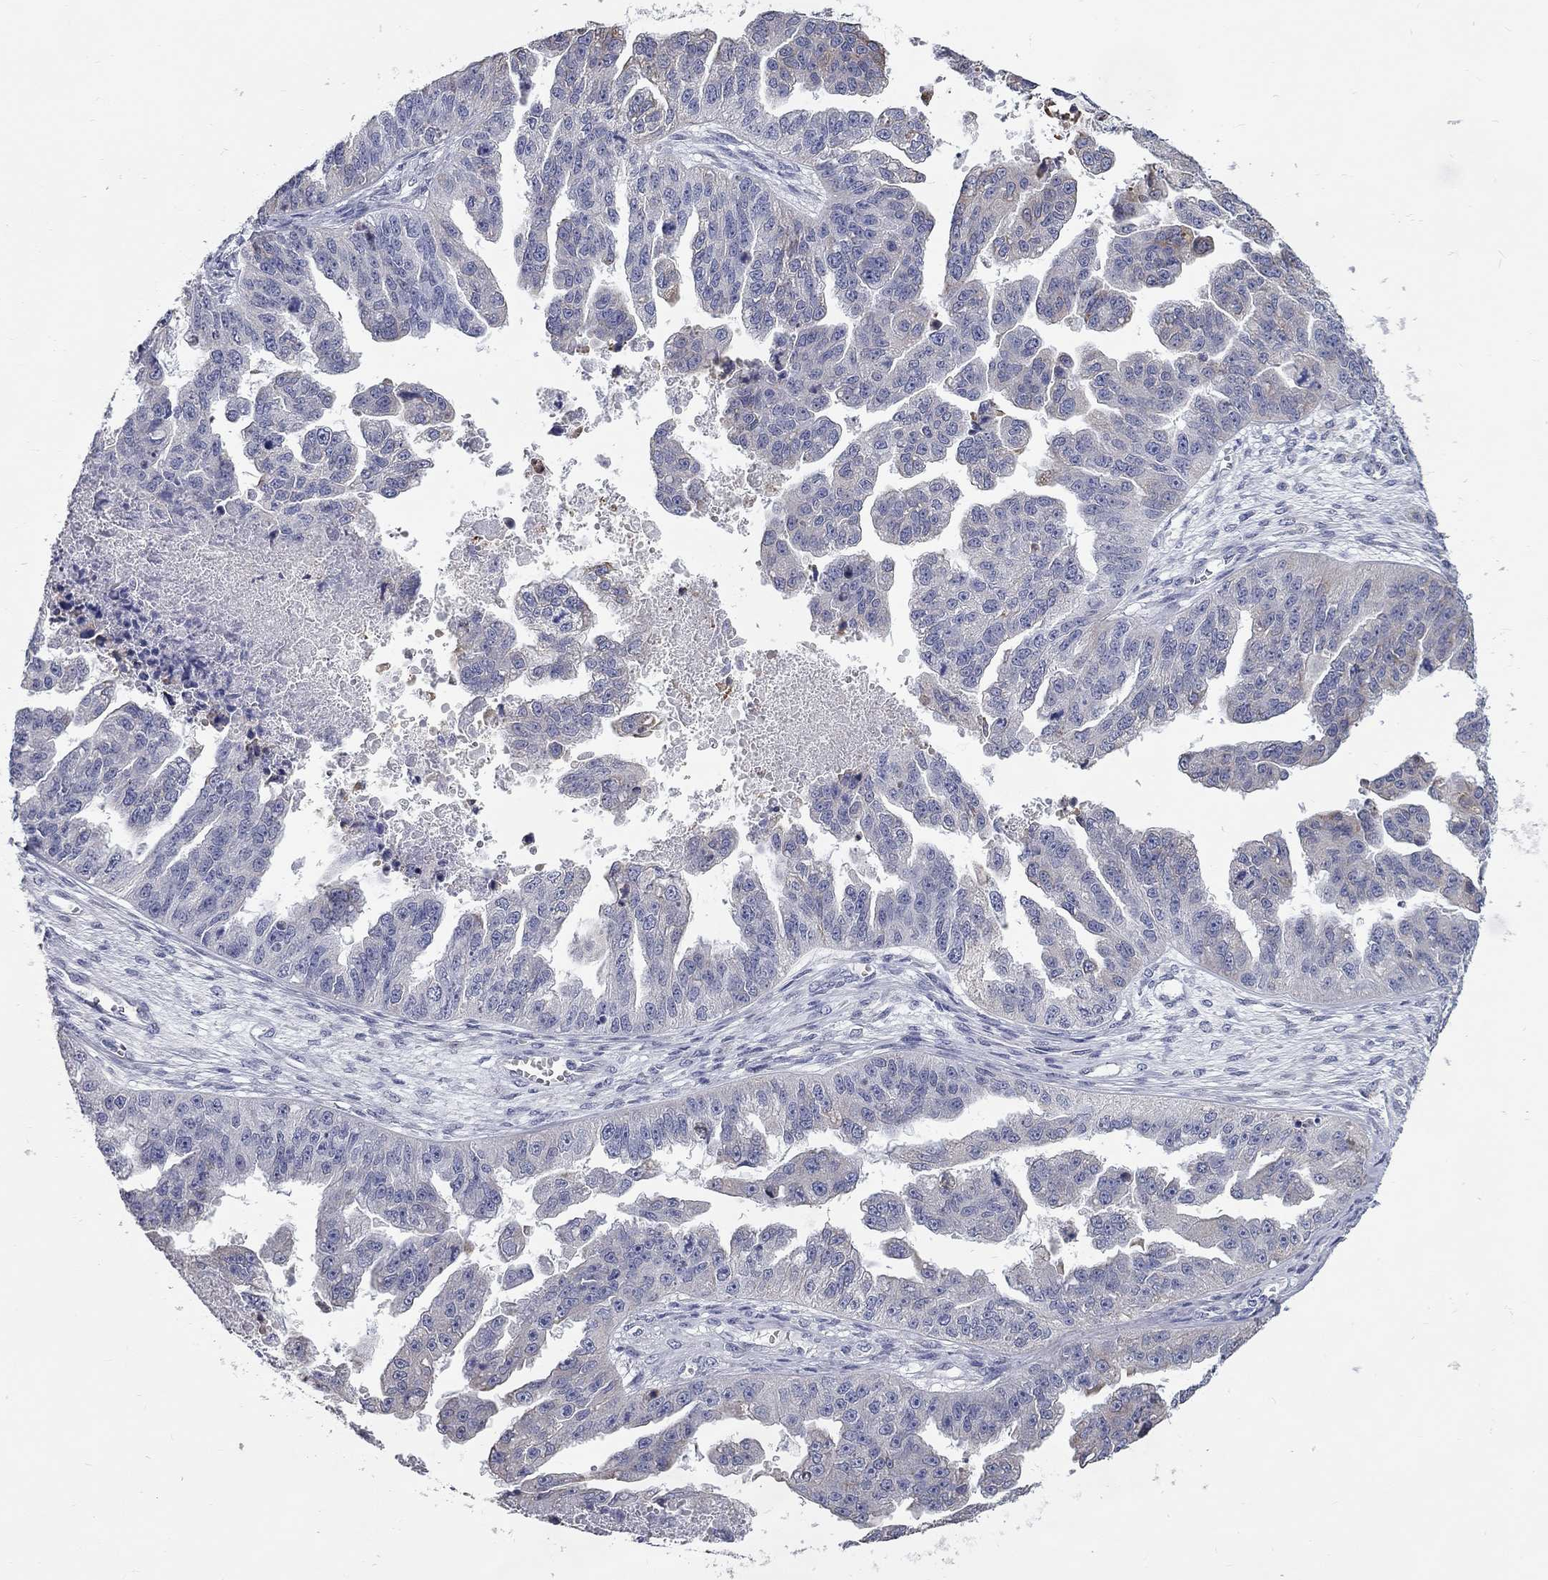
{"staining": {"intensity": "negative", "quantity": "none", "location": "none"}, "tissue": "ovarian cancer", "cell_type": "Tumor cells", "image_type": "cancer", "snomed": [{"axis": "morphology", "description": "Cystadenocarcinoma, serous, NOS"}, {"axis": "topography", "description": "Ovary"}], "caption": "This is an immunohistochemistry (IHC) micrograph of human ovarian cancer (serous cystadenocarcinoma). There is no expression in tumor cells.", "gene": "XAGE2", "patient": {"sex": "female", "age": 58}}